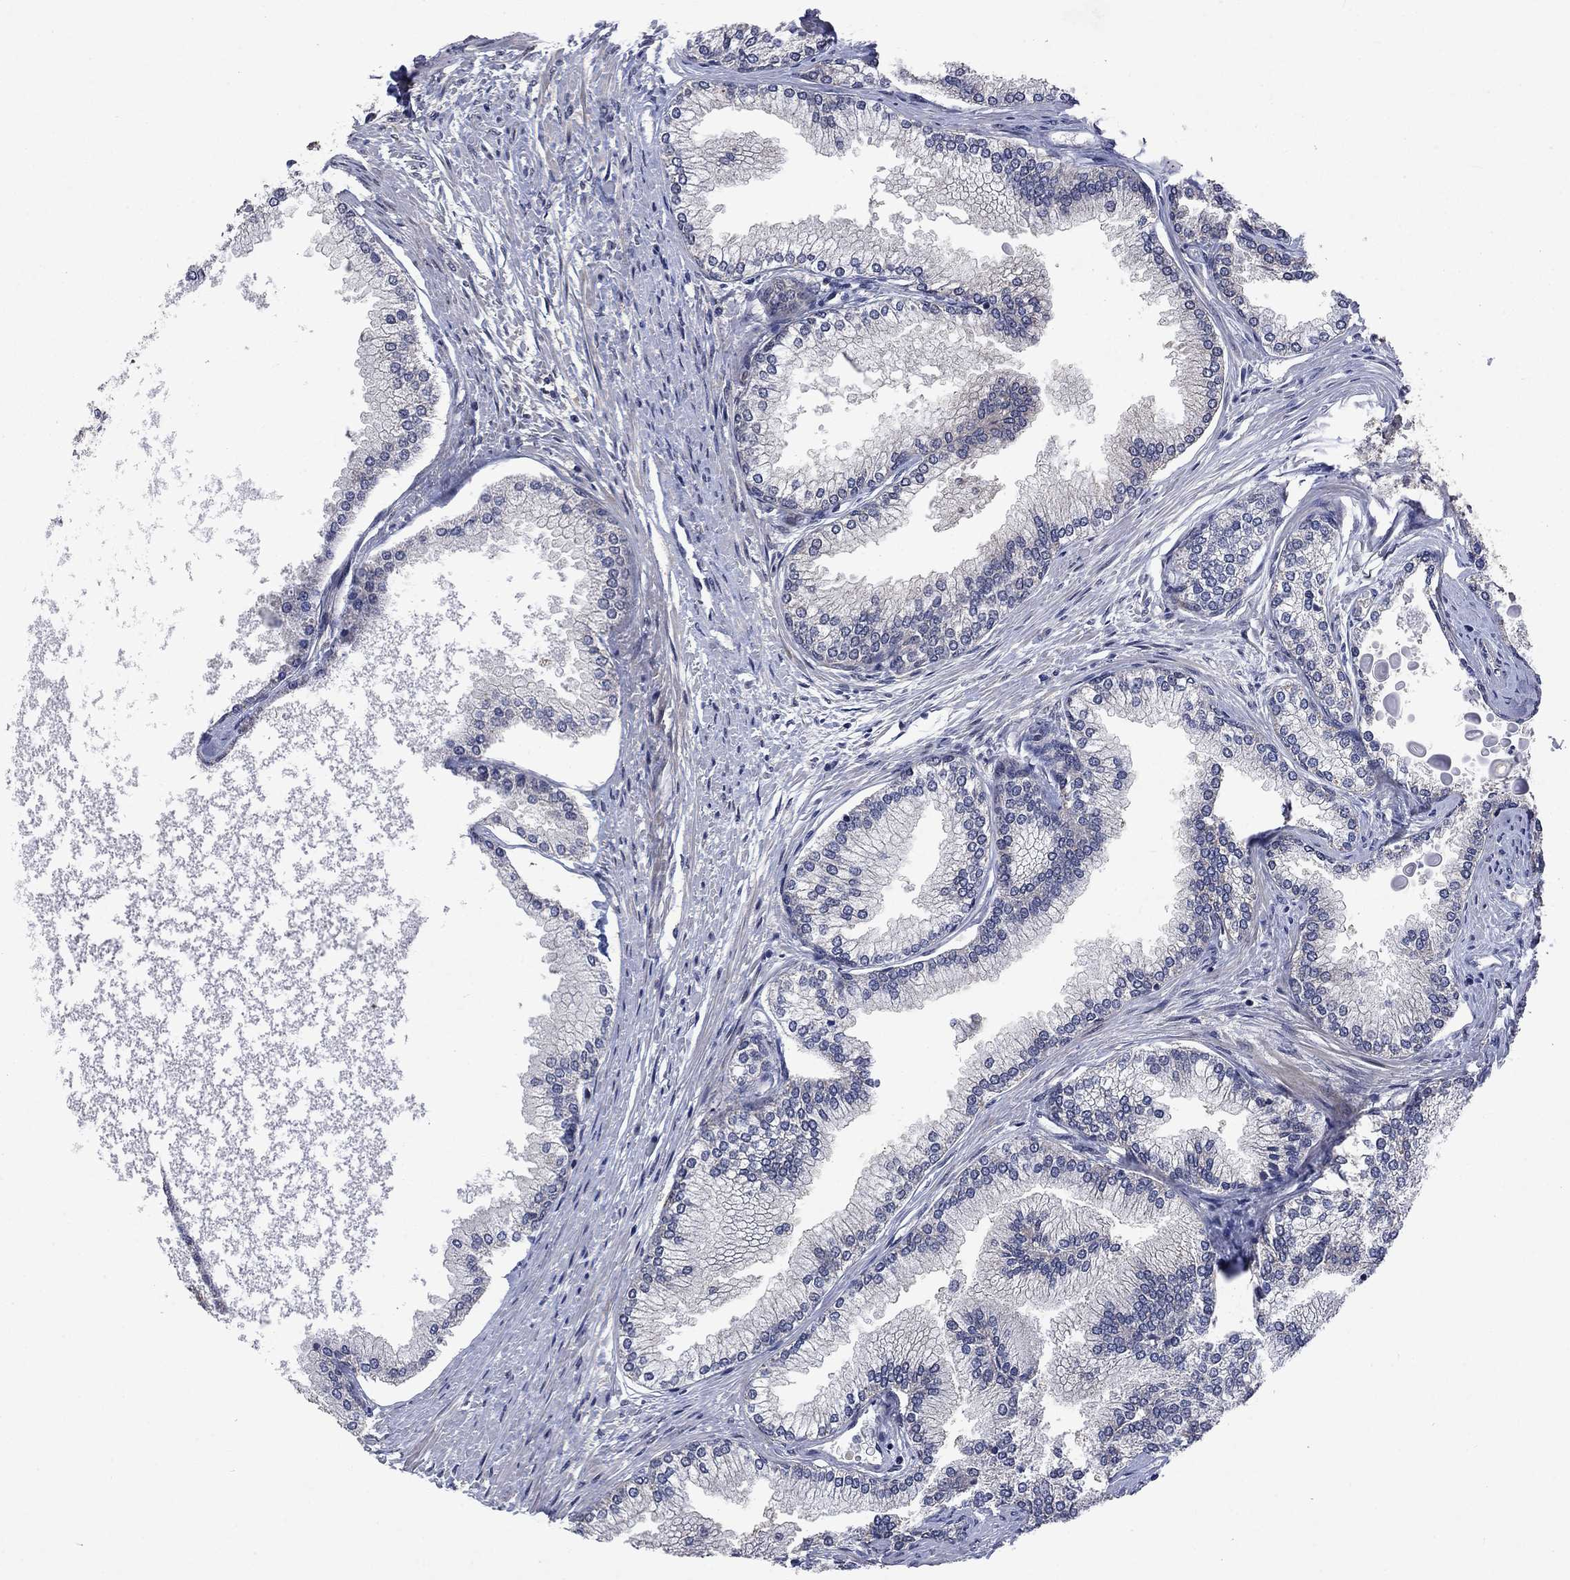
{"staining": {"intensity": "moderate", "quantity": "<25%", "location": "cytoplasmic/membranous"}, "tissue": "prostate", "cell_type": "Glandular cells", "image_type": "normal", "snomed": [{"axis": "morphology", "description": "Normal tissue, NOS"}, {"axis": "topography", "description": "Prostate"}], "caption": "Prostate stained with DAB immunohistochemistry shows low levels of moderate cytoplasmic/membranous expression in approximately <25% of glandular cells. (DAB IHC, brown staining for protein, blue staining for nuclei).", "gene": "PPP1R9A", "patient": {"sex": "male", "age": 72}}